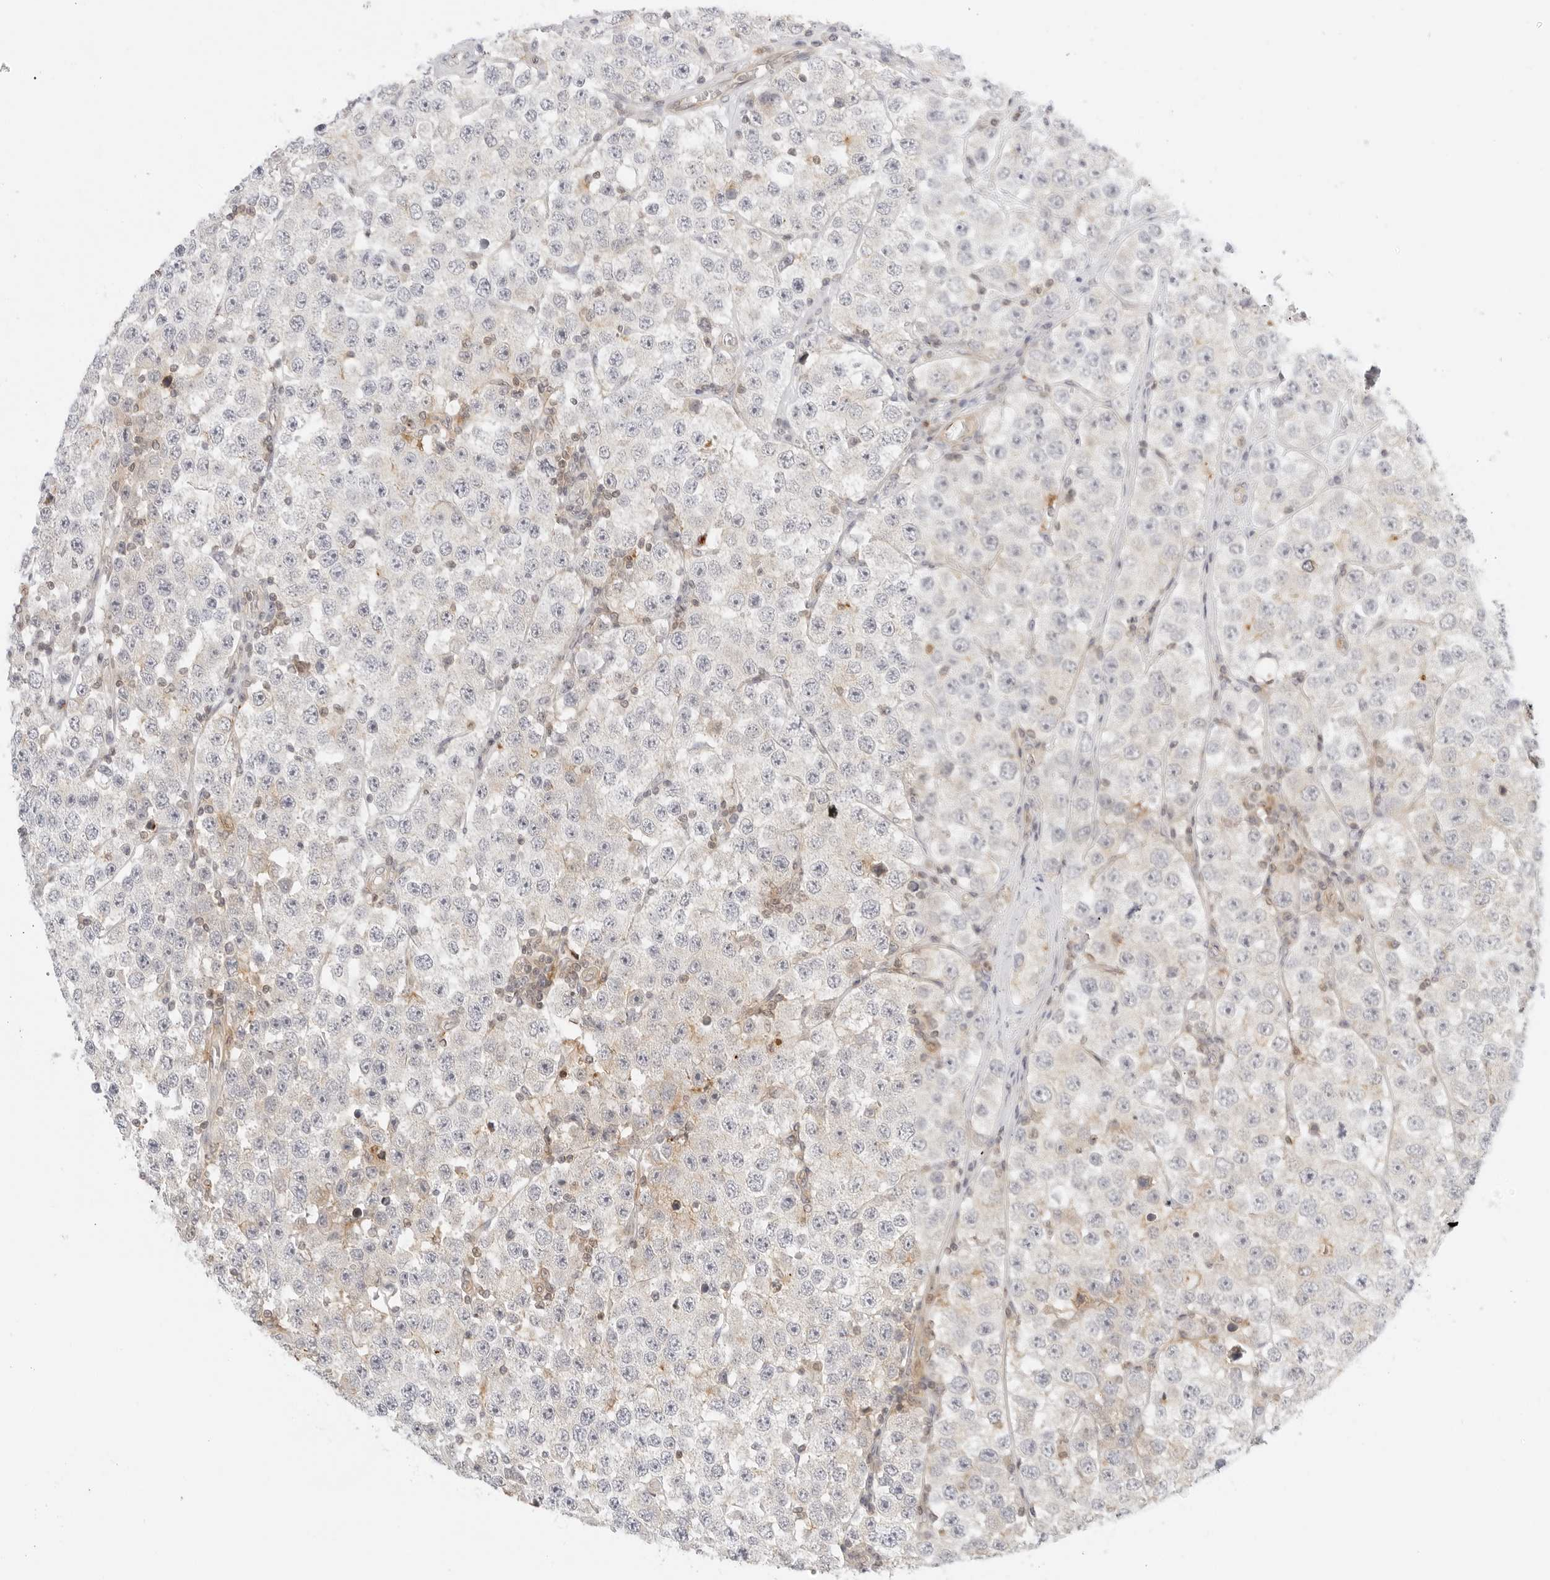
{"staining": {"intensity": "negative", "quantity": "none", "location": "none"}, "tissue": "testis cancer", "cell_type": "Tumor cells", "image_type": "cancer", "snomed": [{"axis": "morphology", "description": "Seminoma, NOS"}, {"axis": "topography", "description": "Testis"}], "caption": "High magnification brightfield microscopy of testis cancer stained with DAB (3,3'-diaminobenzidine) (brown) and counterstained with hematoxylin (blue): tumor cells show no significant positivity.", "gene": "OSCP1", "patient": {"sex": "male", "age": 28}}